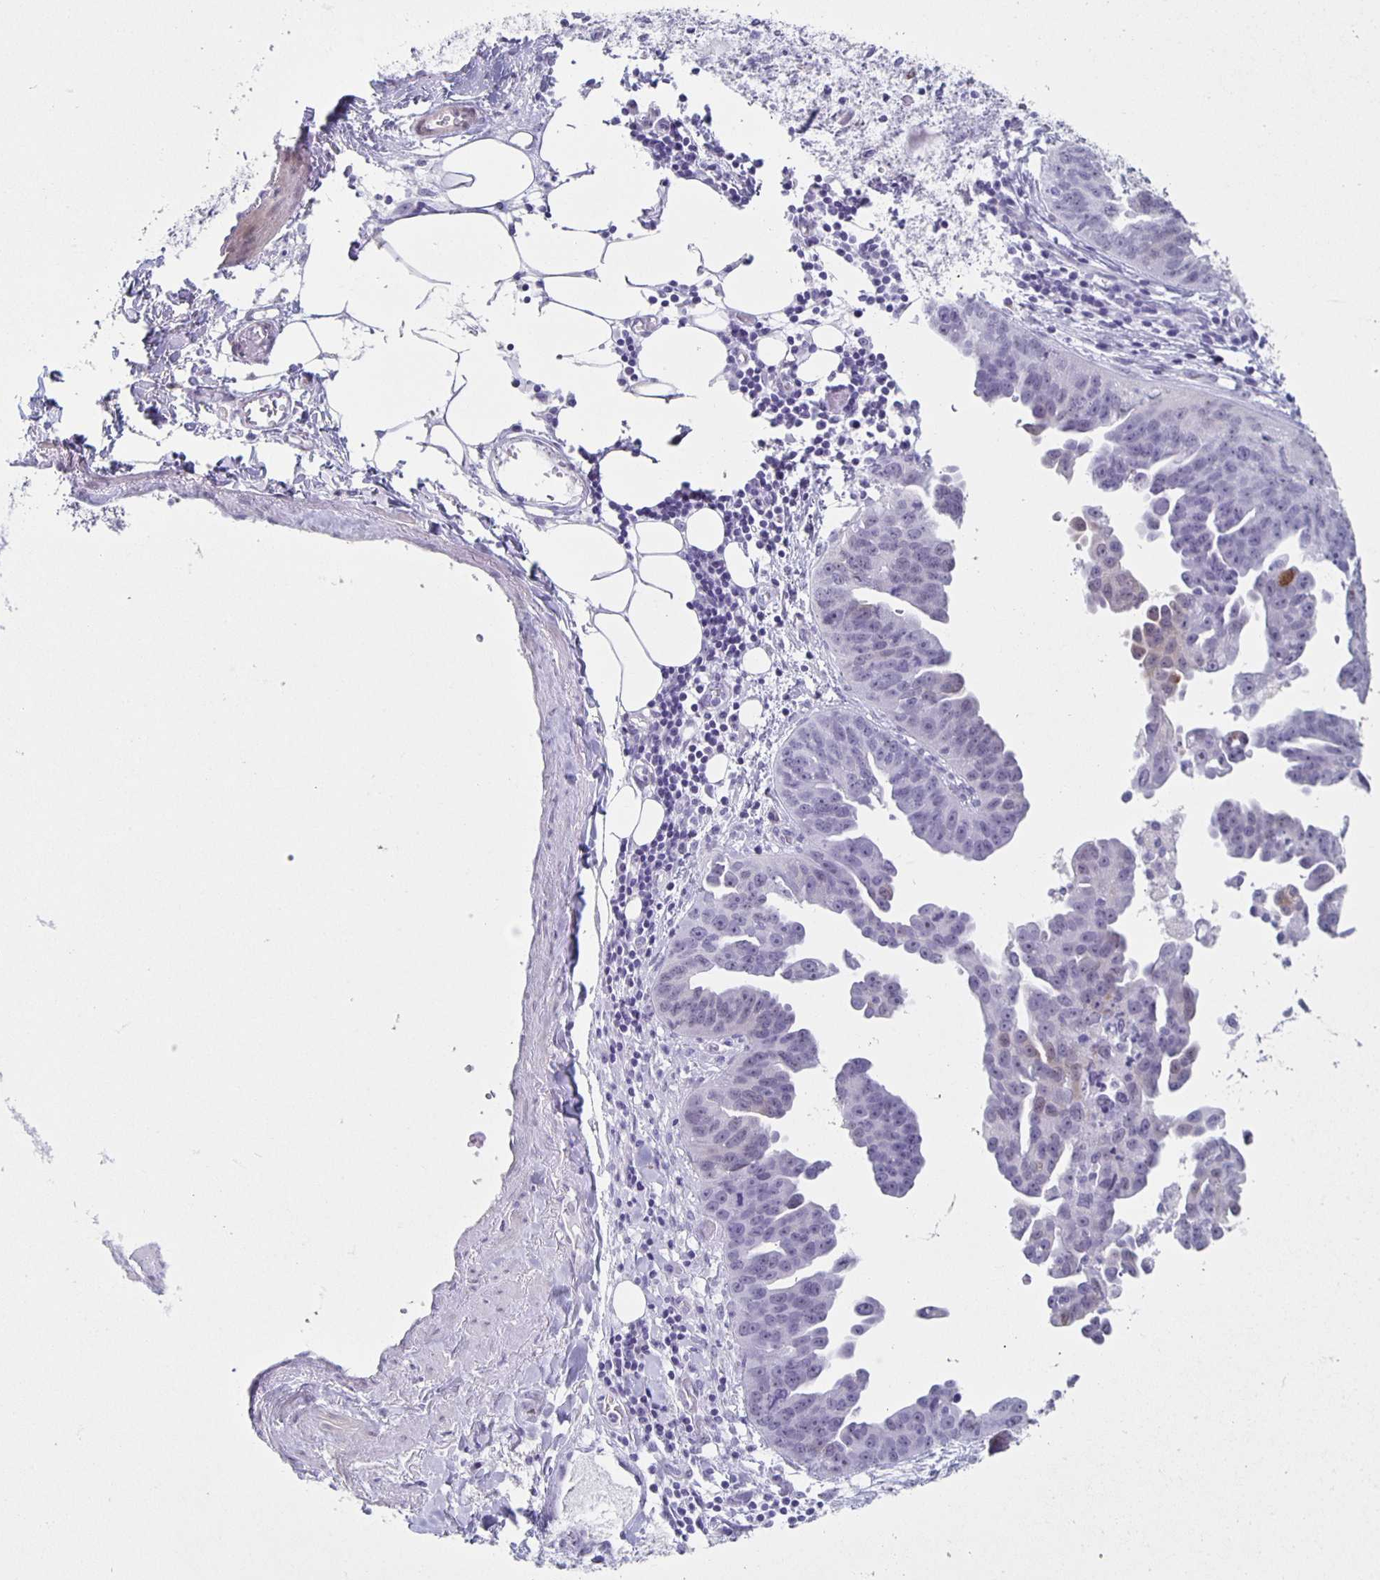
{"staining": {"intensity": "negative", "quantity": "none", "location": "none"}, "tissue": "ovarian cancer", "cell_type": "Tumor cells", "image_type": "cancer", "snomed": [{"axis": "morphology", "description": "Cystadenocarcinoma, serous, NOS"}, {"axis": "topography", "description": "Ovary"}], "caption": "This is an IHC histopathology image of ovarian cancer. There is no positivity in tumor cells.", "gene": "TPPP", "patient": {"sex": "female", "age": 75}}